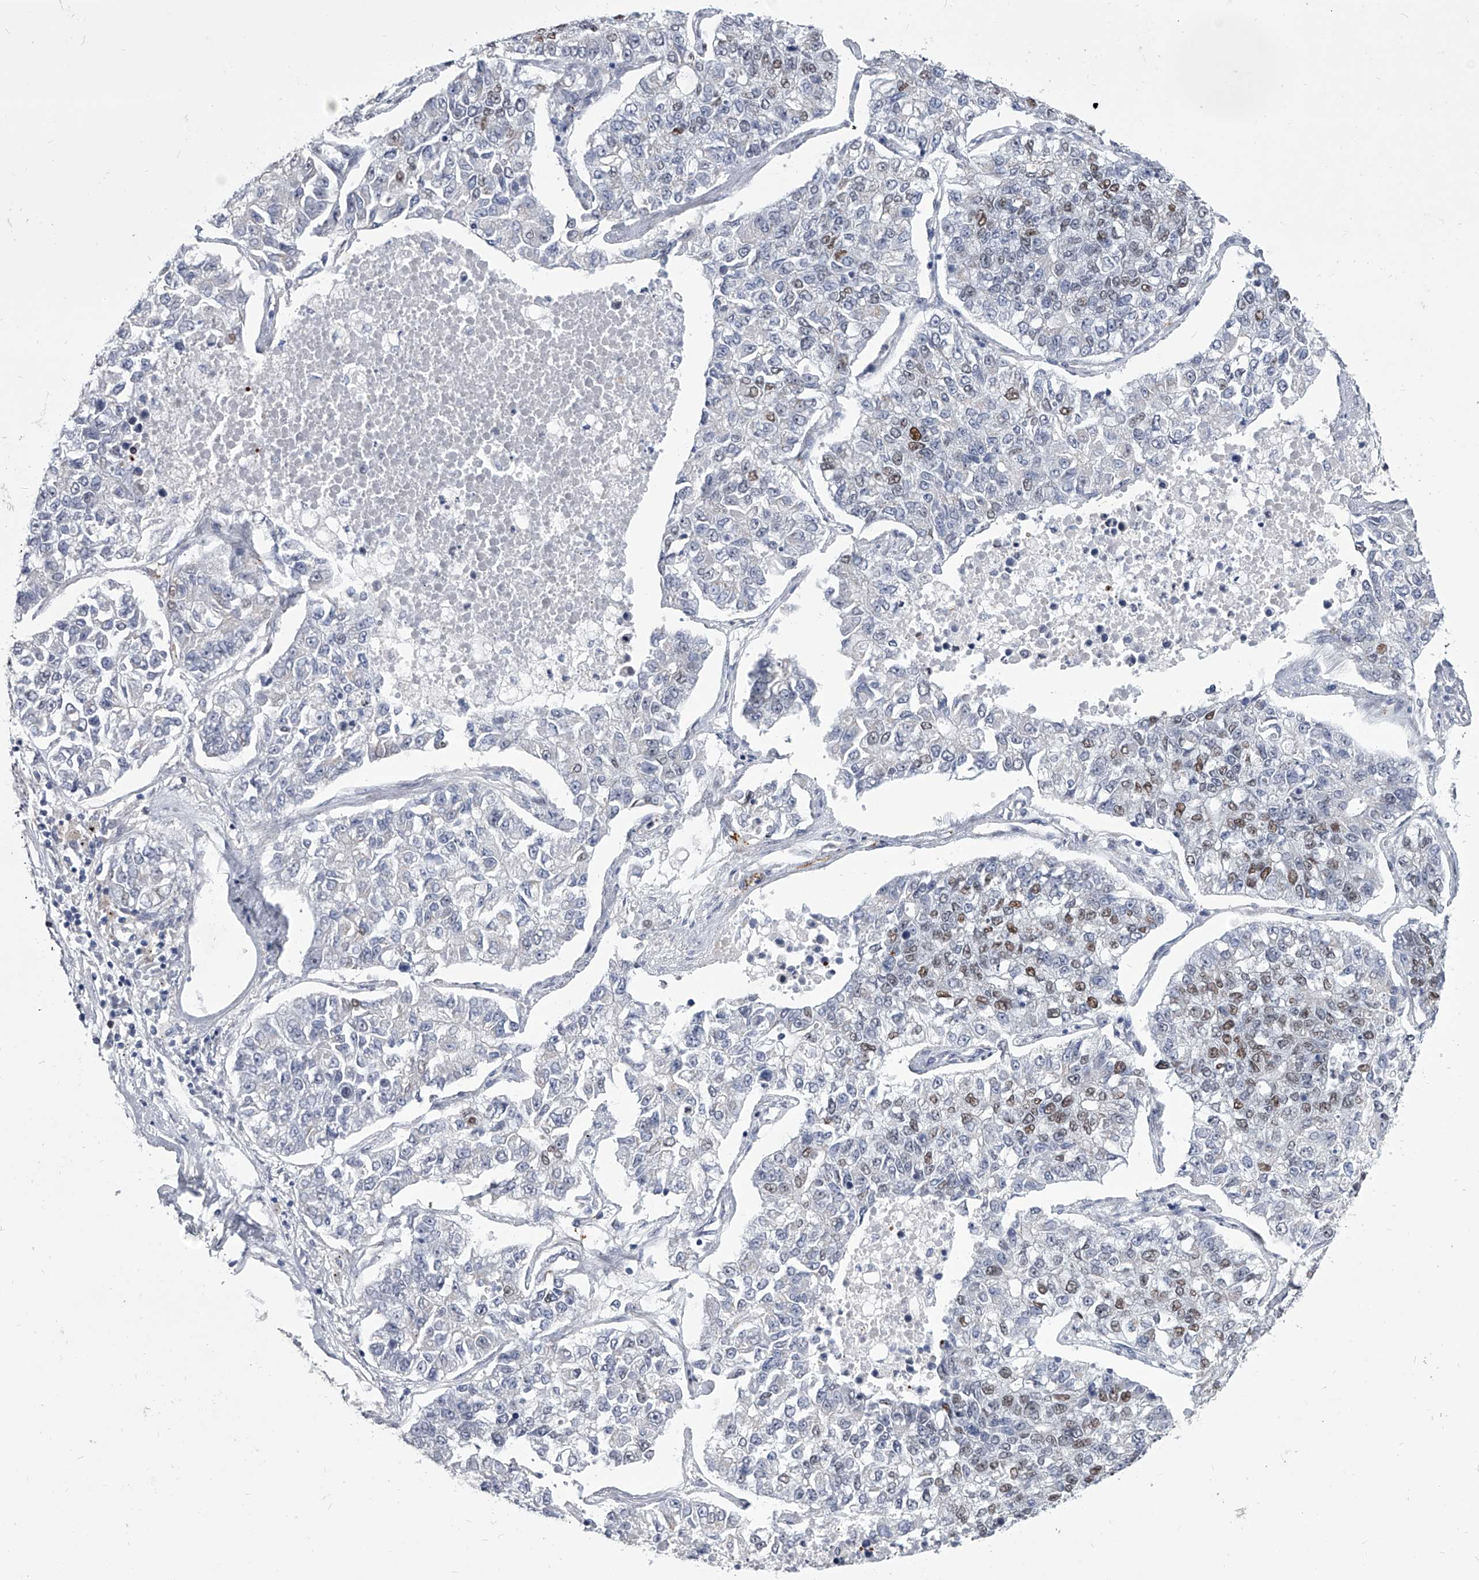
{"staining": {"intensity": "moderate", "quantity": "25%-75%", "location": "nuclear"}, "tissue": "lung cancer", "cell_type": "Tumor cells", "image_type": "cancer", "snomed": [{"axis": "morphology", "description": "Adenocarcinoma, NOS"}, {"axis": "topography", "description": "Lung"}], "caption": "Immunohistochemistry (IHC) staining of lung adenocarcinoma, which shows medium levels of moderate nuclear positivity in approximately 25%-75% of tumor cells indicating moderate nuclear protein expression. The staining was performed using DAB (brown) for protein detection and nuclei were counterstained in hematoxylin (blue).", "gene": "EVA1C", "patient": {"sex": "male", "age": 49}}